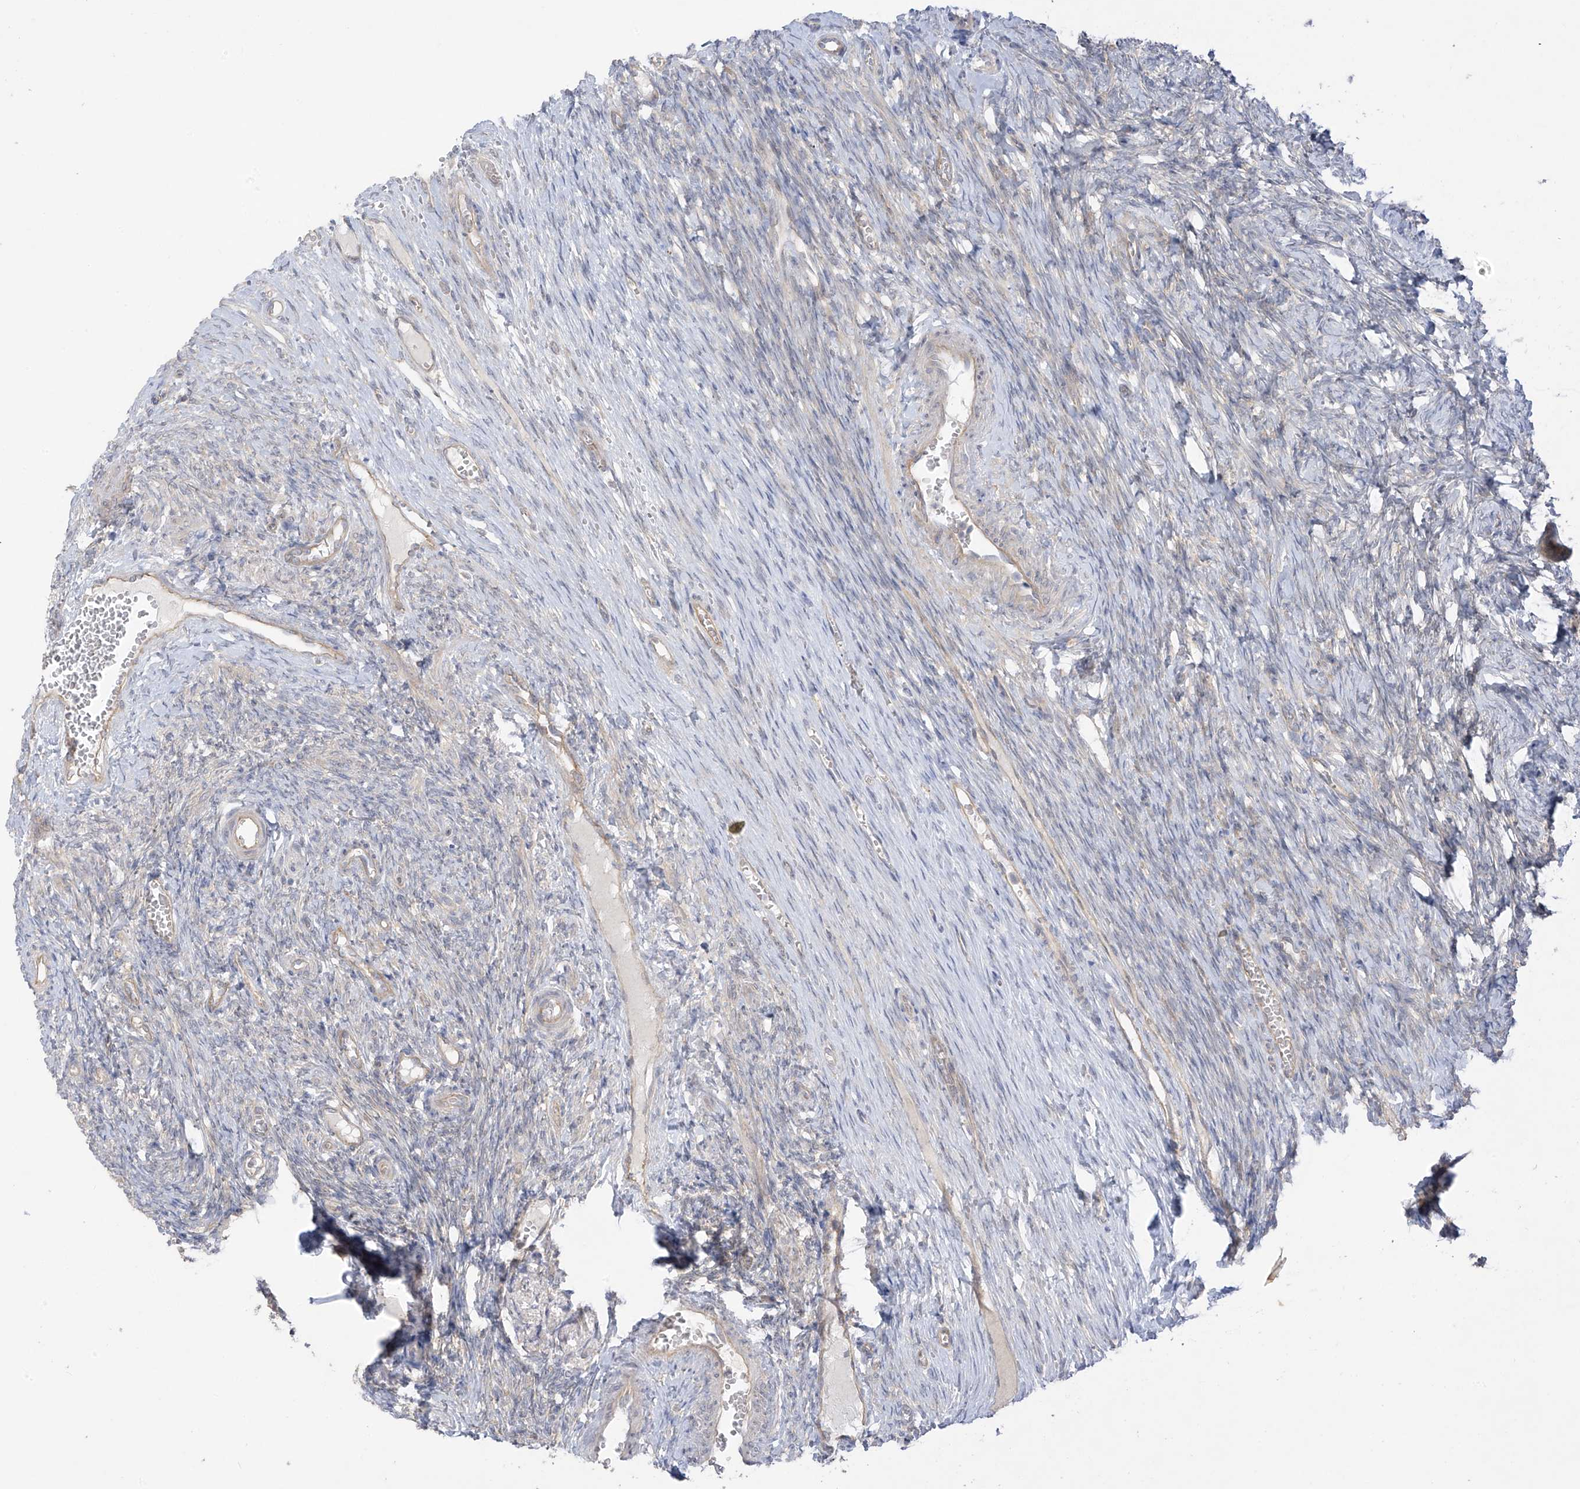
{"staining": {"intensity": "negative", "quantity": "none", "location": "none"}, "tissue": "ovary", "cell_type": "Ovarian stroma cells", "image_type": "normal", "snomed": [{"axis": "morphology", "description": "Adenocarcinoma, NOS"}, {"axis": "topography", "description": "Endometrium"}], "caption": "DAB (3,3'-diaminobenzidine) immunohistochemical staining of unremarkable human ovary reveals no significant expression in ovarian stroma cells. (DAB immunohistochemistry, high magnification).", "gene": "EIPR1", "patient": {"sex": "female", "age": 32}}